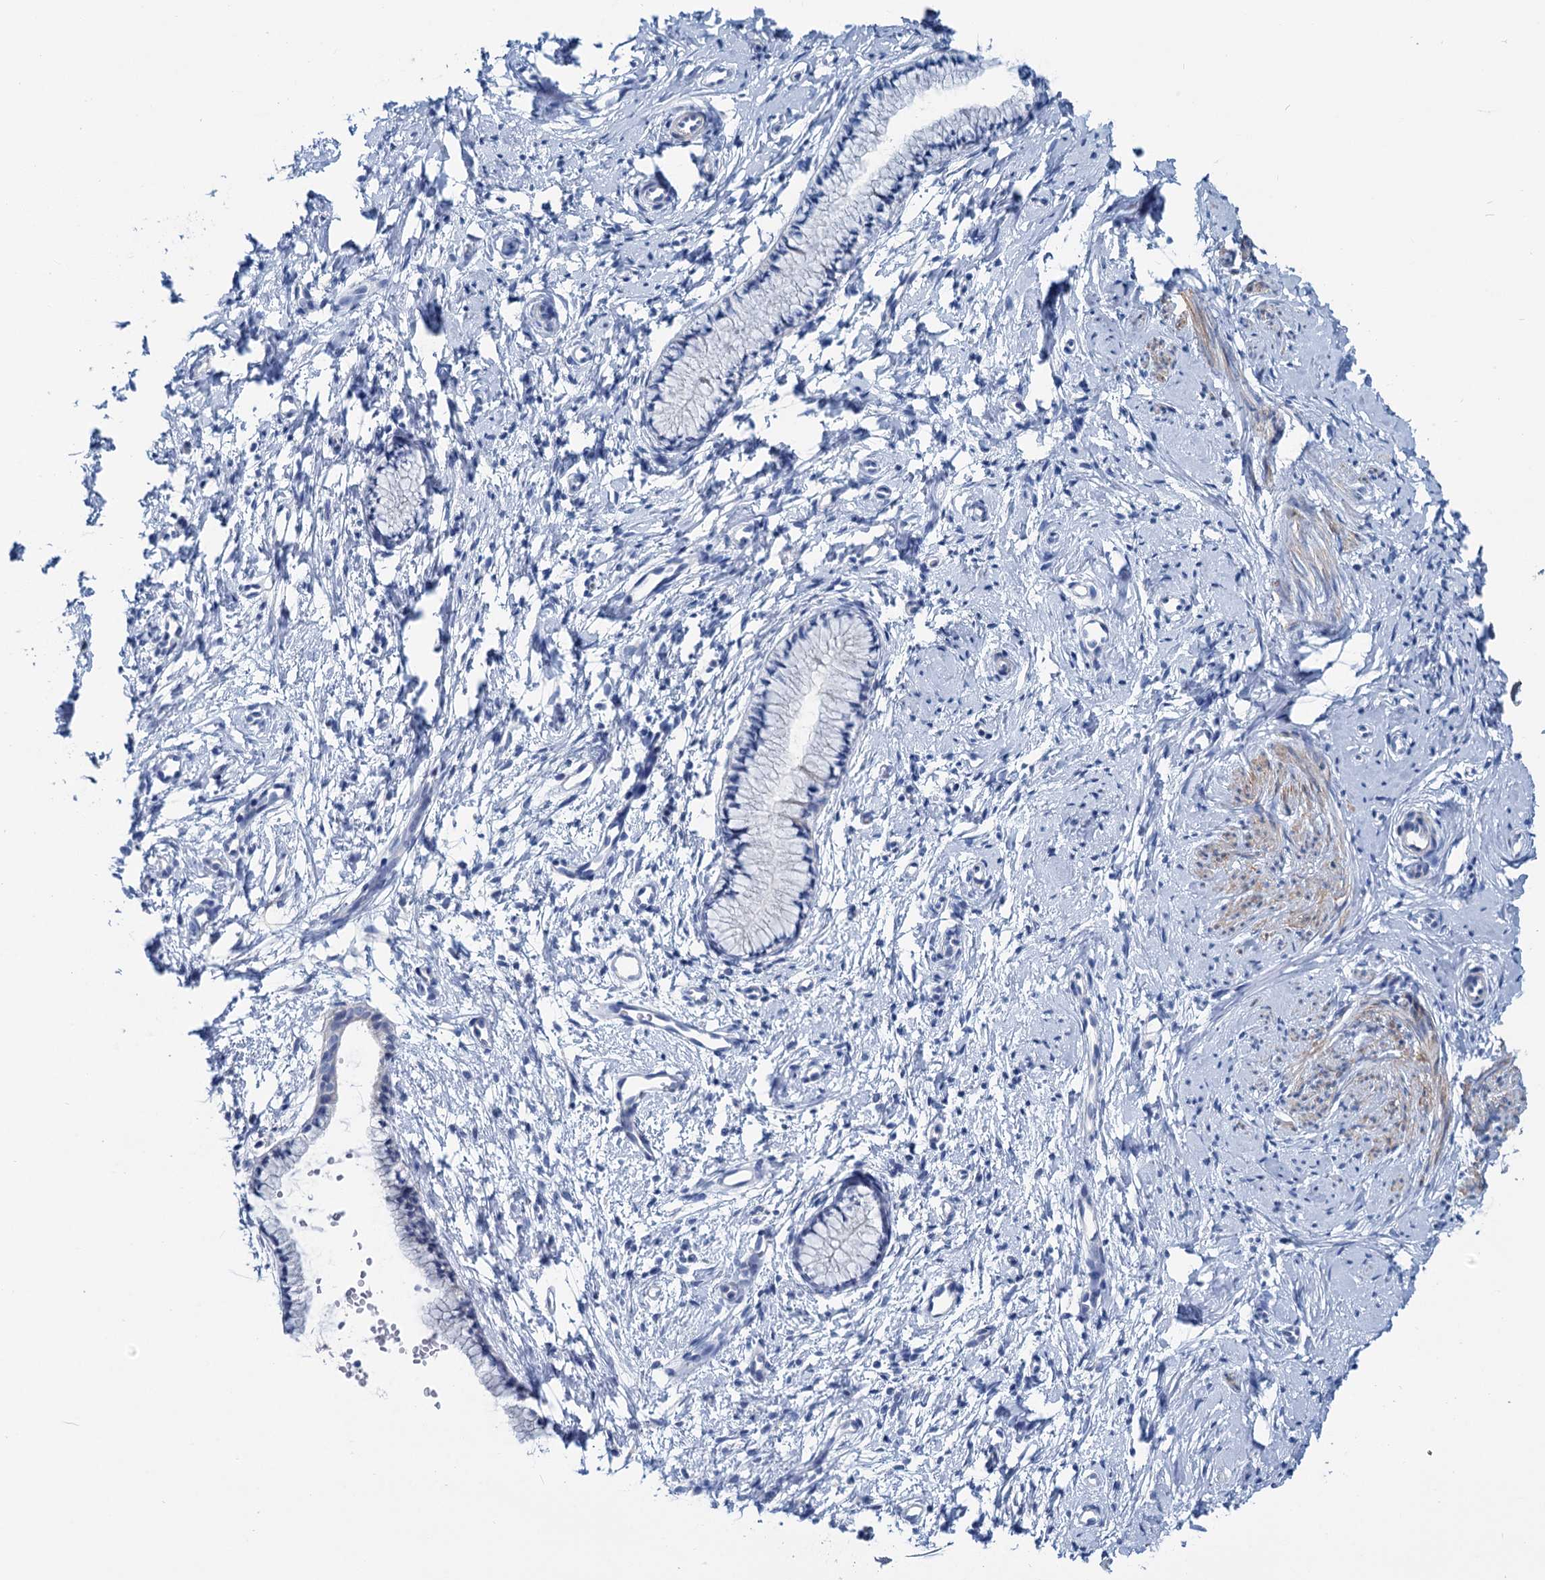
{"staining": {"intensity": "negative", "quantity": "none", "location": "none"}, "tissue": "cervix", "cell_type": "Glandular cells", "image_type": "normal", "snomed": [{"axis": "morphology", "description": "Normal tissue, NOS"}, {"axis": "topography", "description": "Cervix"}], "caption": "Protein analysis of benign cervix reveals no significant staining in glandular cells.", "gene": "SLC1A3", "patient": {"sex": "female", "age": 57}}